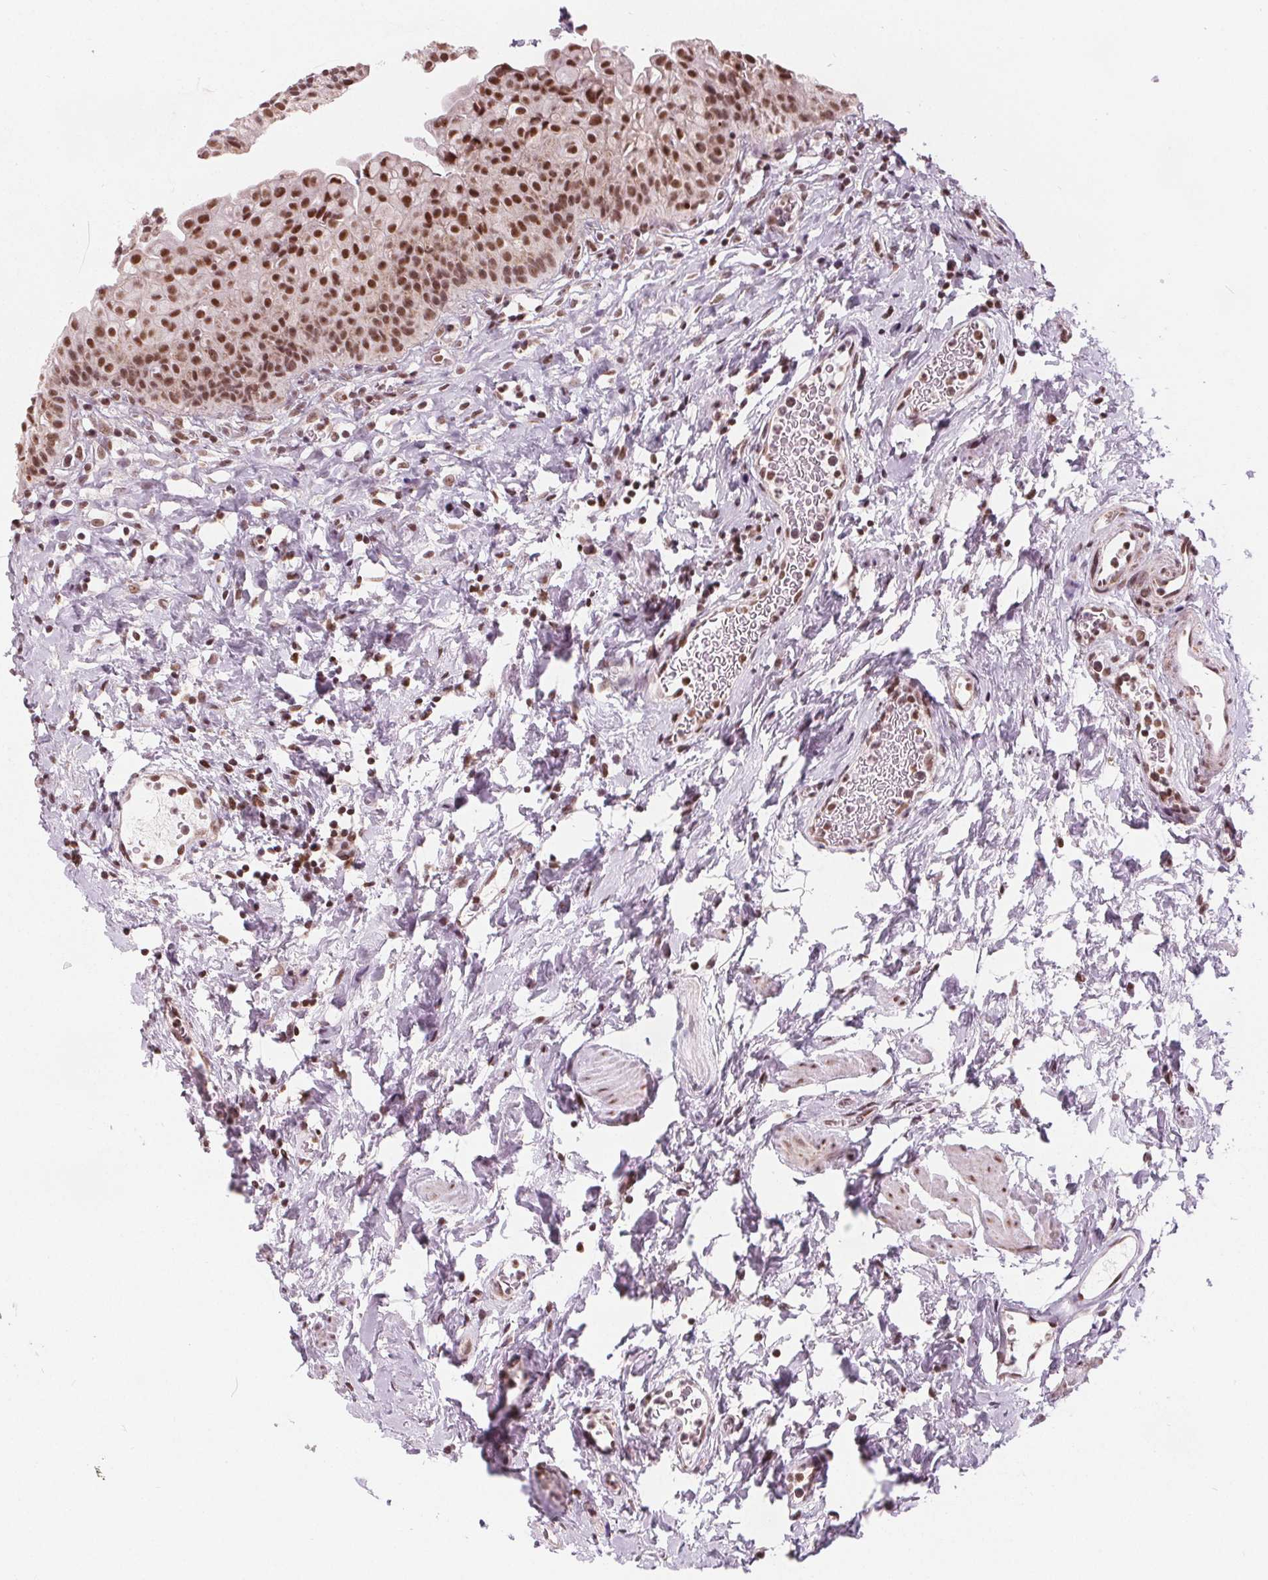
{"staining": {"intensity": "moderate", "quantity": ">75%", "location": "nuclear"}, "tissue": "urinary bladder", "cell_type": "Urothelial cells", "image_type": "normal", "snomed": [{"axis": "morphology", "description": "Normal tissue, NOS"}, {"axis": "topography", "description": "Urinary bladder"}], "caption": "About >75% of urothelial cells in benign urinary bladder display moderate nuclear protein expression as visualized by brown immunohistochemical staining.", "gene": "DPM2", "patient": {"sex": "male", "age": 76}}